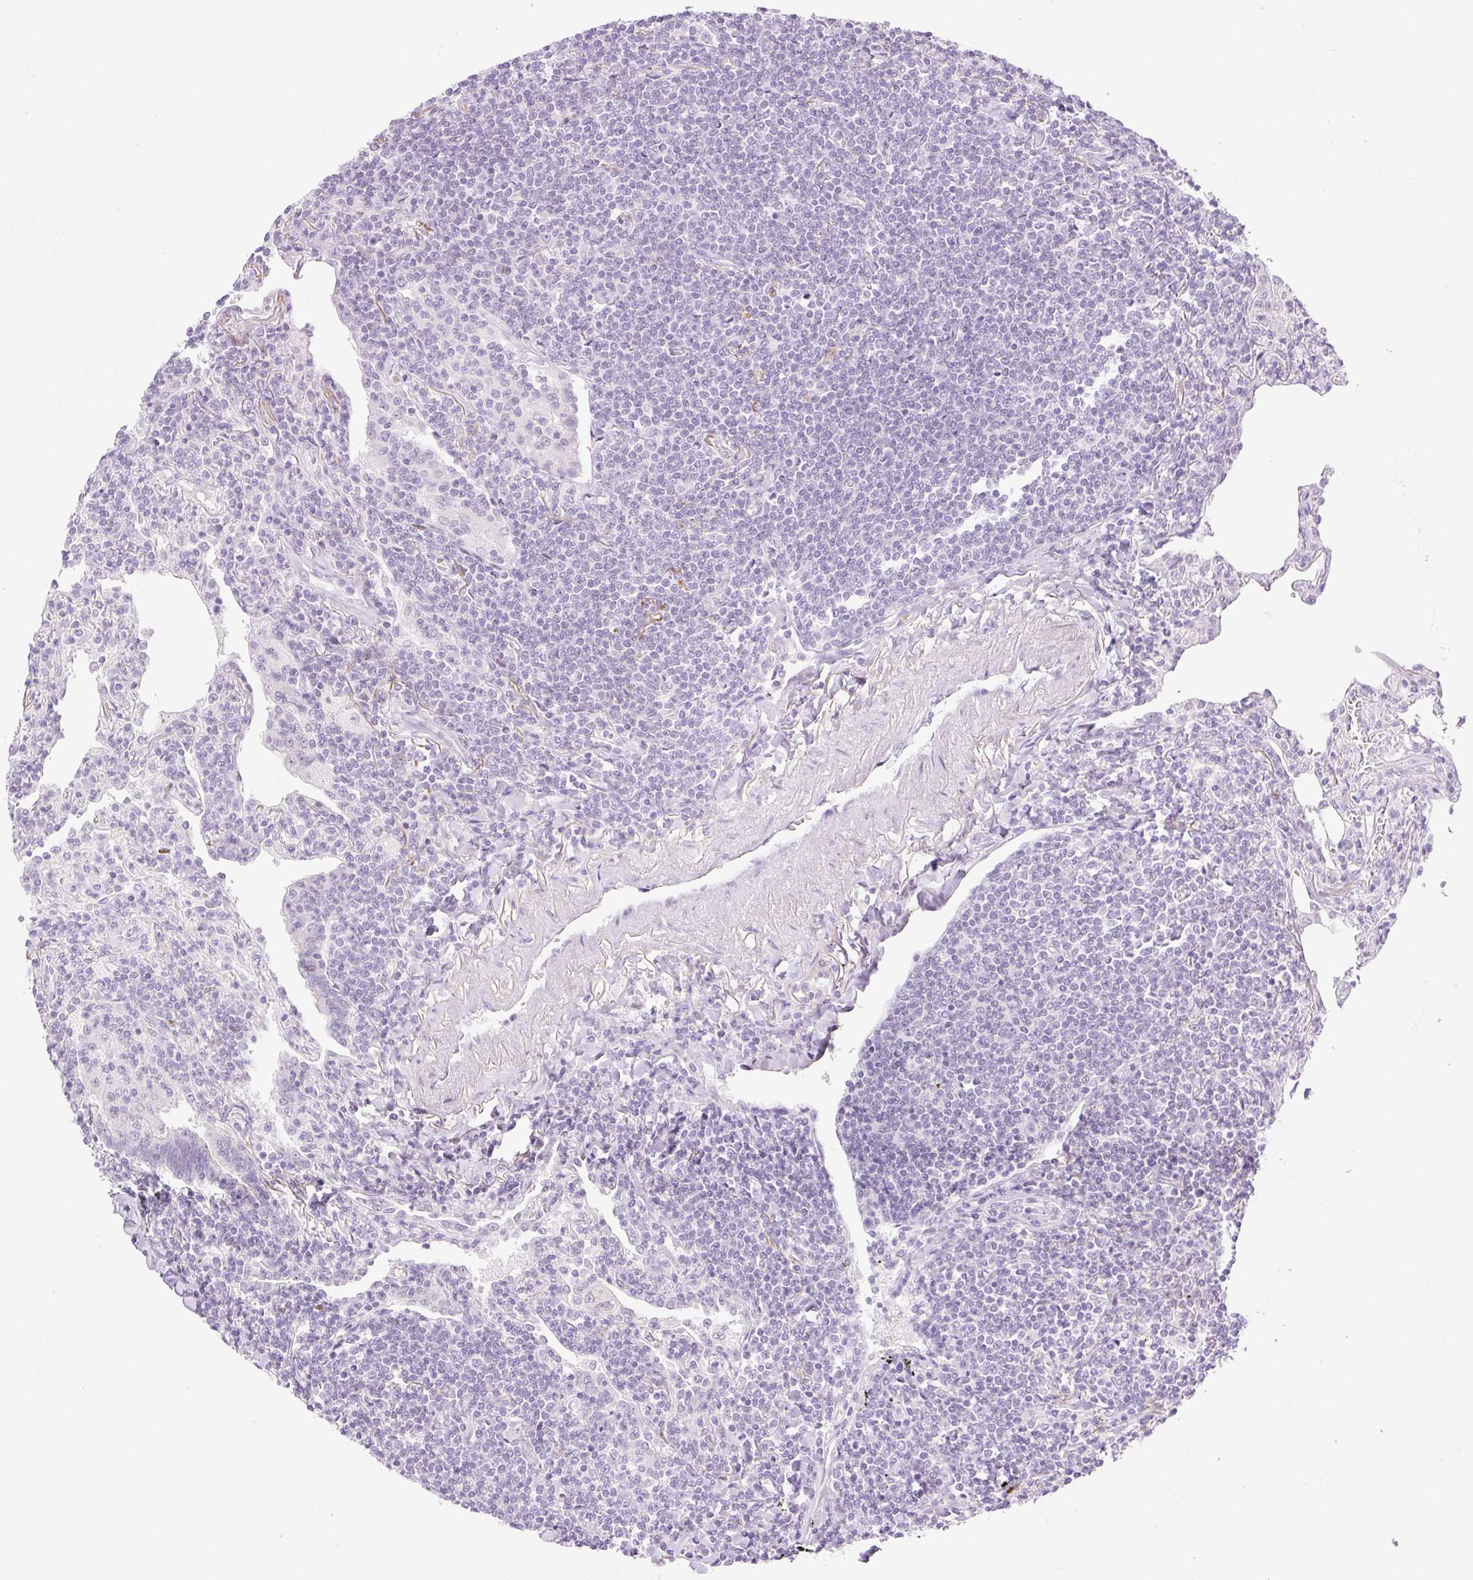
{"staining": {"intensity": "negative", "quantity": "none", "location": "none"}, "tissue": "lymphoma", "cell_type": "Tumor cells", "image_type": "cancer", "snomed": [{"axis": "morphology", "description": "Malignant lymphoma, non-Hodgkin's type, Low grade"}, {"axis": "topography", "description": "Lung"}], "caption": "High magnification brightfield microscopy of lymphoma stained with DAB (3,3'-diaminobenzidine) (brown) and counterstained with hematoxylin (blue): tumor cells show no significant positivity.", "gene": "SP140L", "patient": {"sex": "female", "age": 71}}